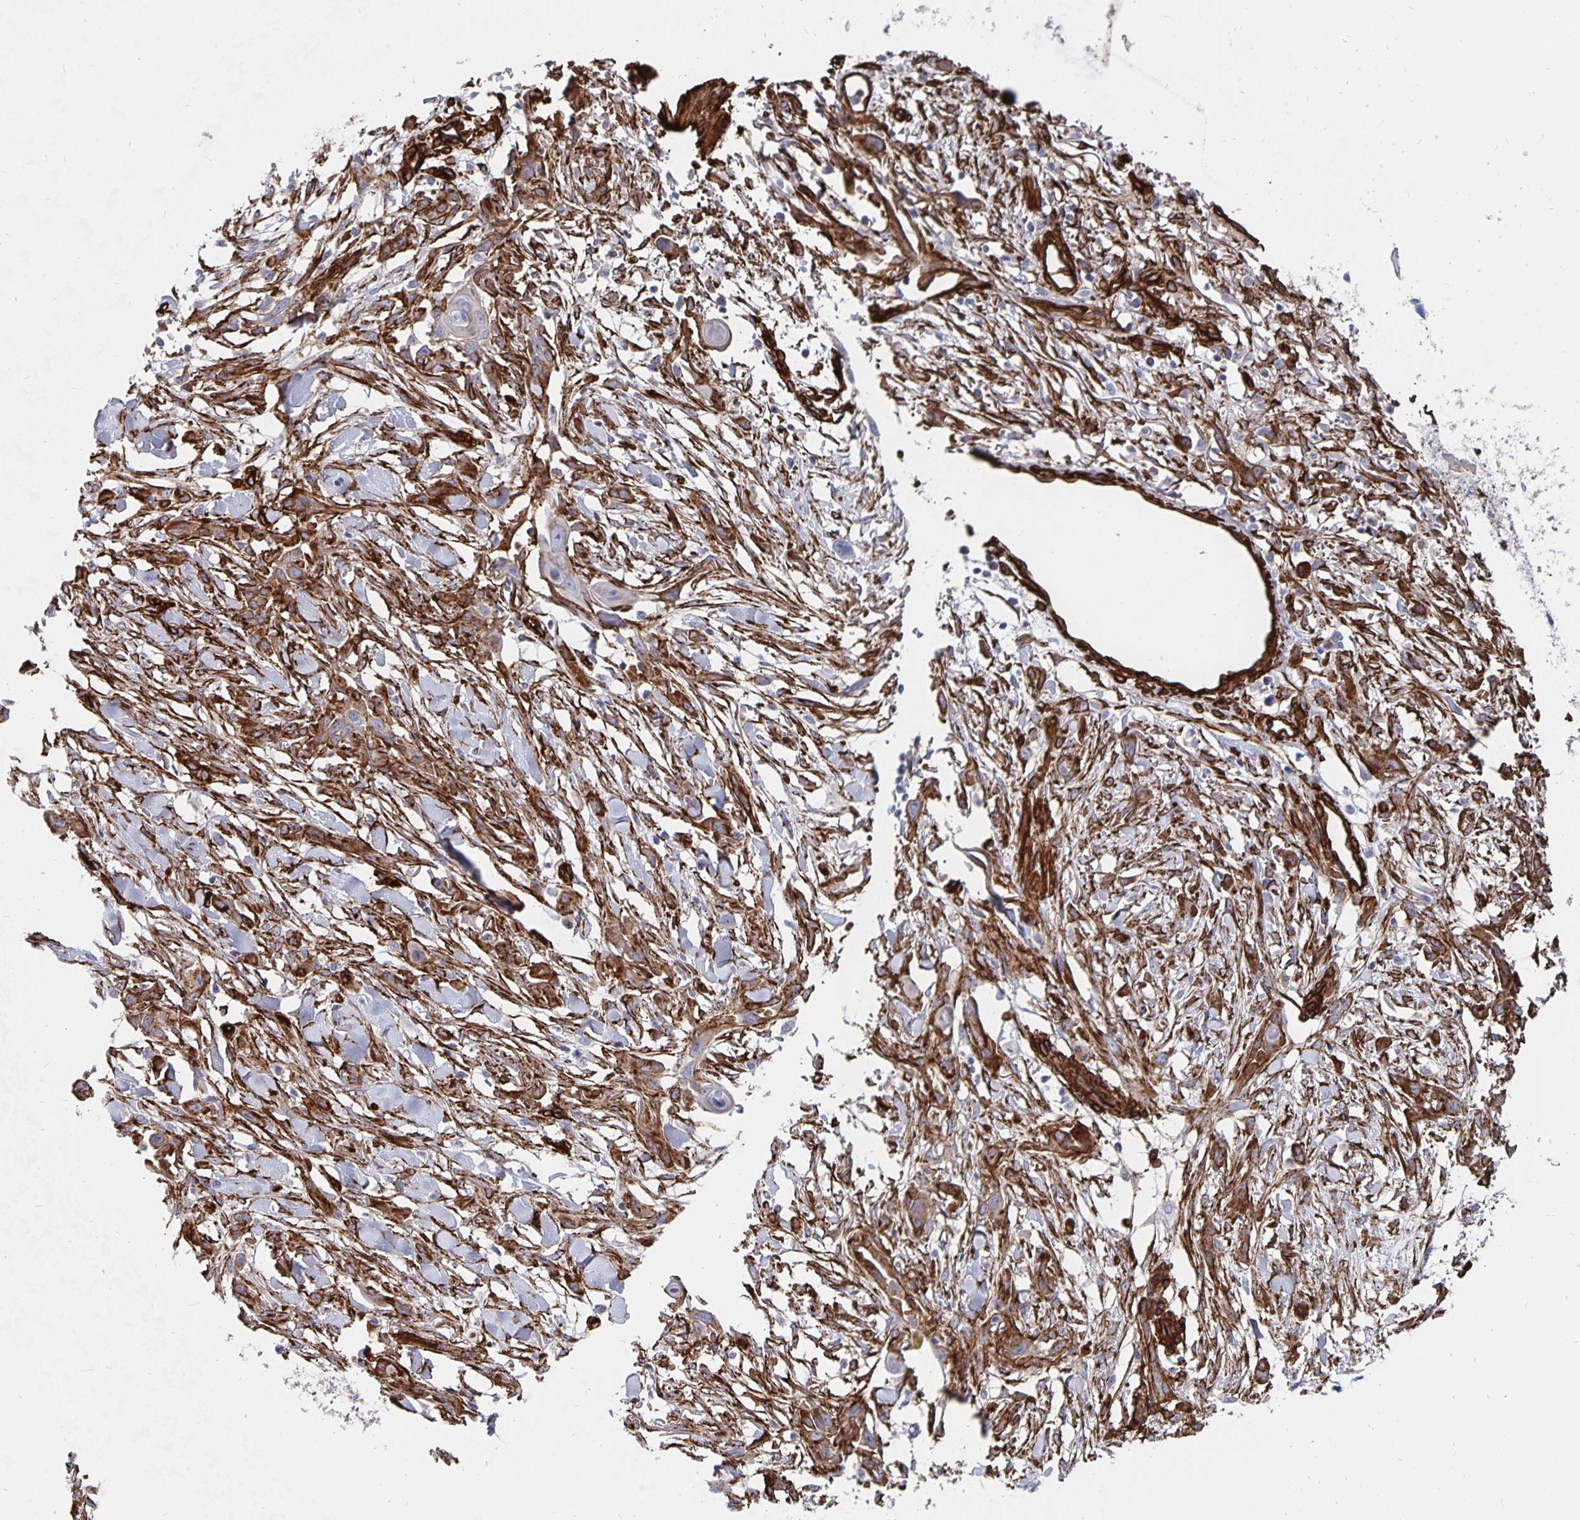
{"staining": {"intensity": "strong", "quantity": "25%-75%", "location": "cytoplasmic/membranous"}, "tissue": "skin cancer", "cell_type": "Tumor cells", "image_type": "cancer", "snomed": [{"axis": "morphology", "description": "Squamous cell carcinoma, NOS"}, {"axis": "topography", "description": "Skin"}], "caption": "An immunohistochemistry (IHC) photomicrograph of neoplastic tissue is shown. Protein staining in brown highlights strong cytoplasmic/membranous positivity in skin squamous cell carcinoma within tumor cells.", "gene": "DCHS2", "patient": {"sex": "female", "age": 59}}